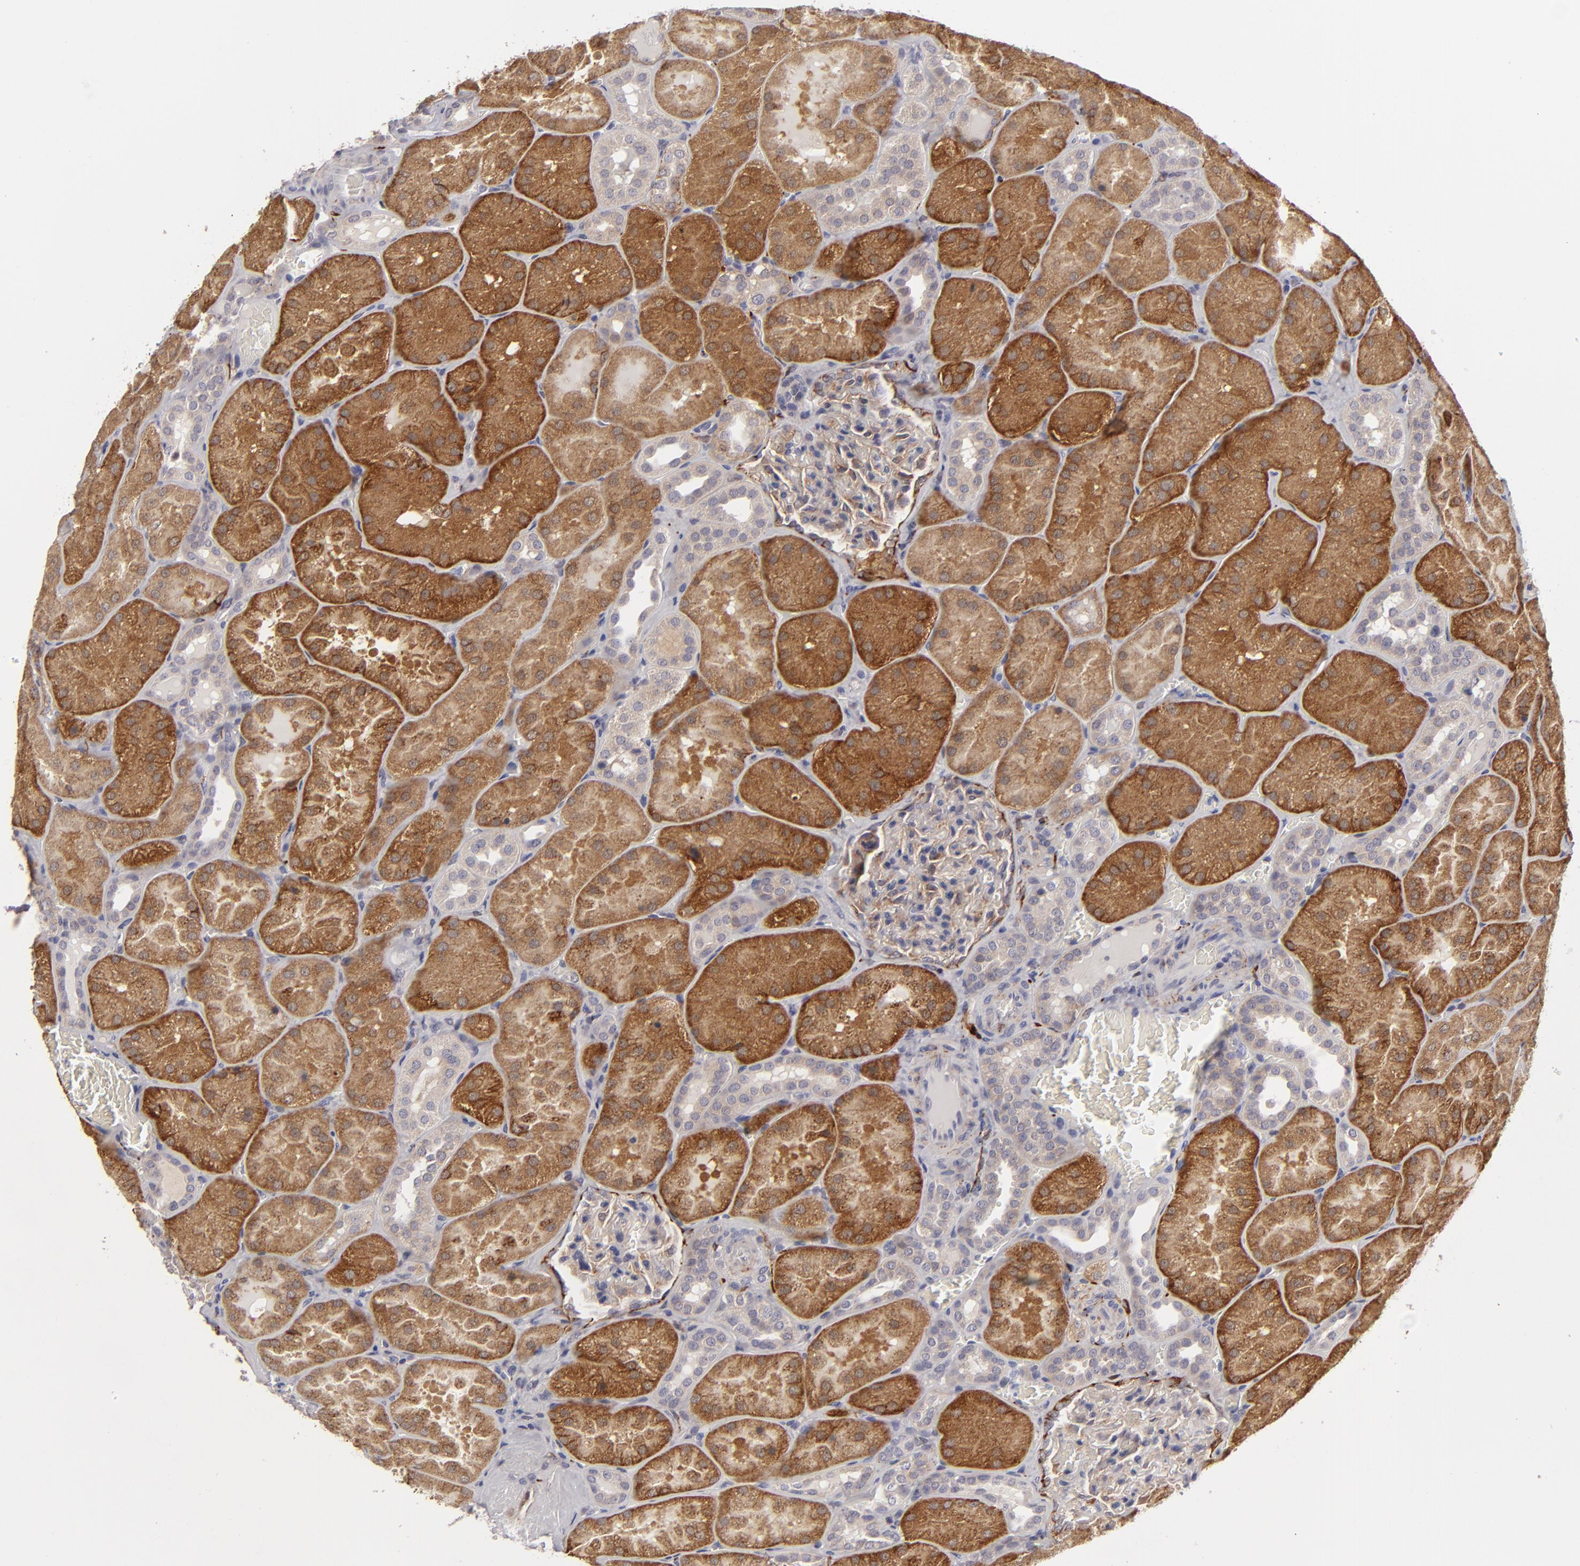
{"staining": {"intensity": "negative", "quantity": "none", "location": "none"}, "tissue": "kidney", "cell_type": "Cells in glomeruli", "image_type": "normal", "snomed": [{"axis": "morphology", "description": "Normal tissue, NOS"}, {"axis": "topography", "description": "Kidney"}], "caption": "Immunohistochemical staining of benign kidney displays no significant positivity in cells in glomeruli.", "gene": "ALCAM", "patient": {"sex": "male", "age": 28}}